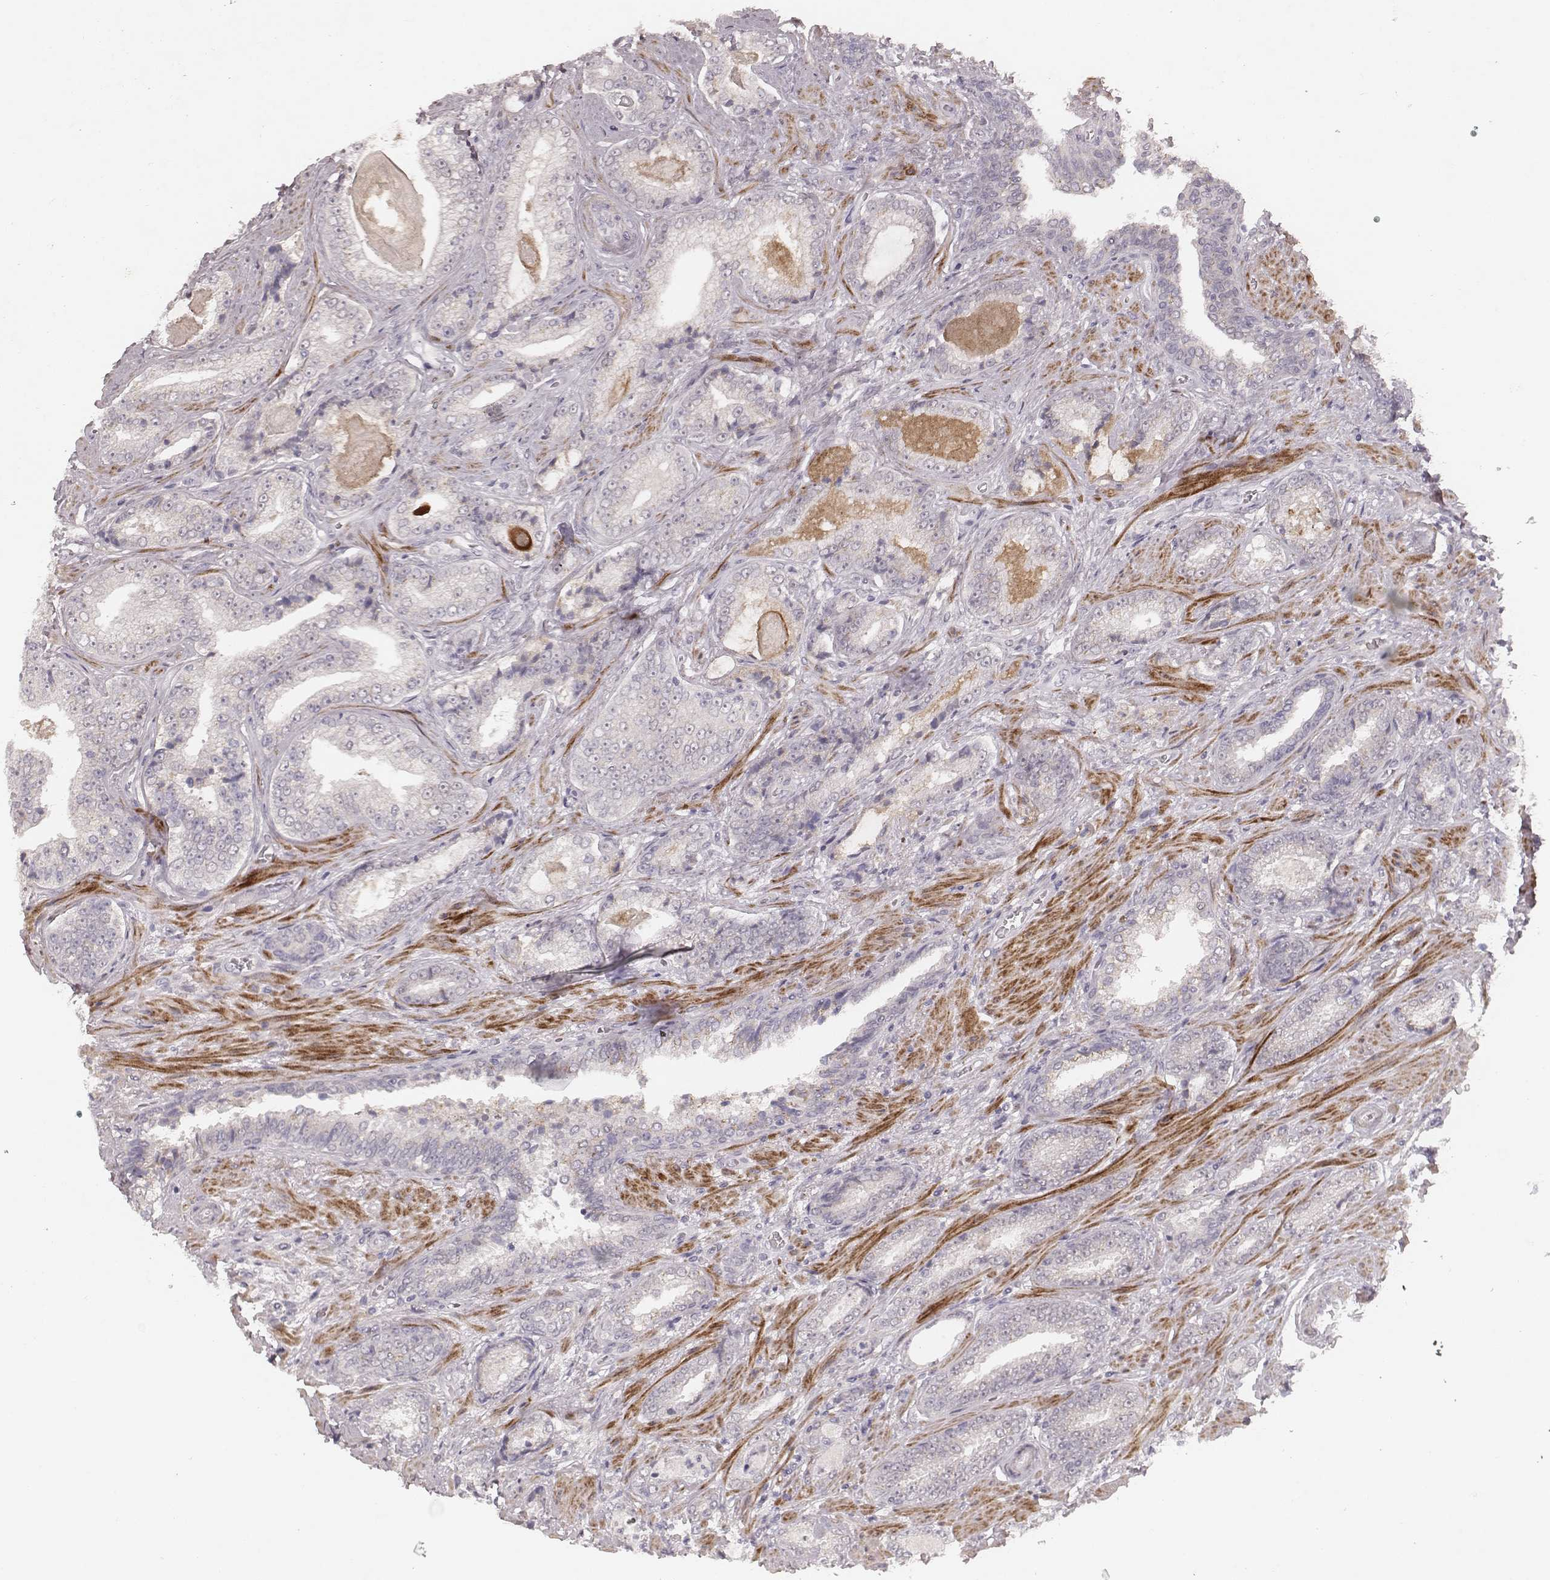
{"staining": {"intensity": "negative", "quantity": "none", "location": "none"}, "tissue": "prostate cancer", "cell_type": "Tumor cells", "image_type": "cancer", "snomed": [{"axis": "morphology", "description": "Adenocarcinoma, Low grade"}, {"axis": "topography", "description": "Prostate"}], "caption": "The immunohistochemistry (IHC) photomicrograph has no significant expression in tumor cells of prostate adenocarcinoma (low-grade) tissue.", "gene": "FAM13B", "patient": {"sex": "male", "age": 61}}